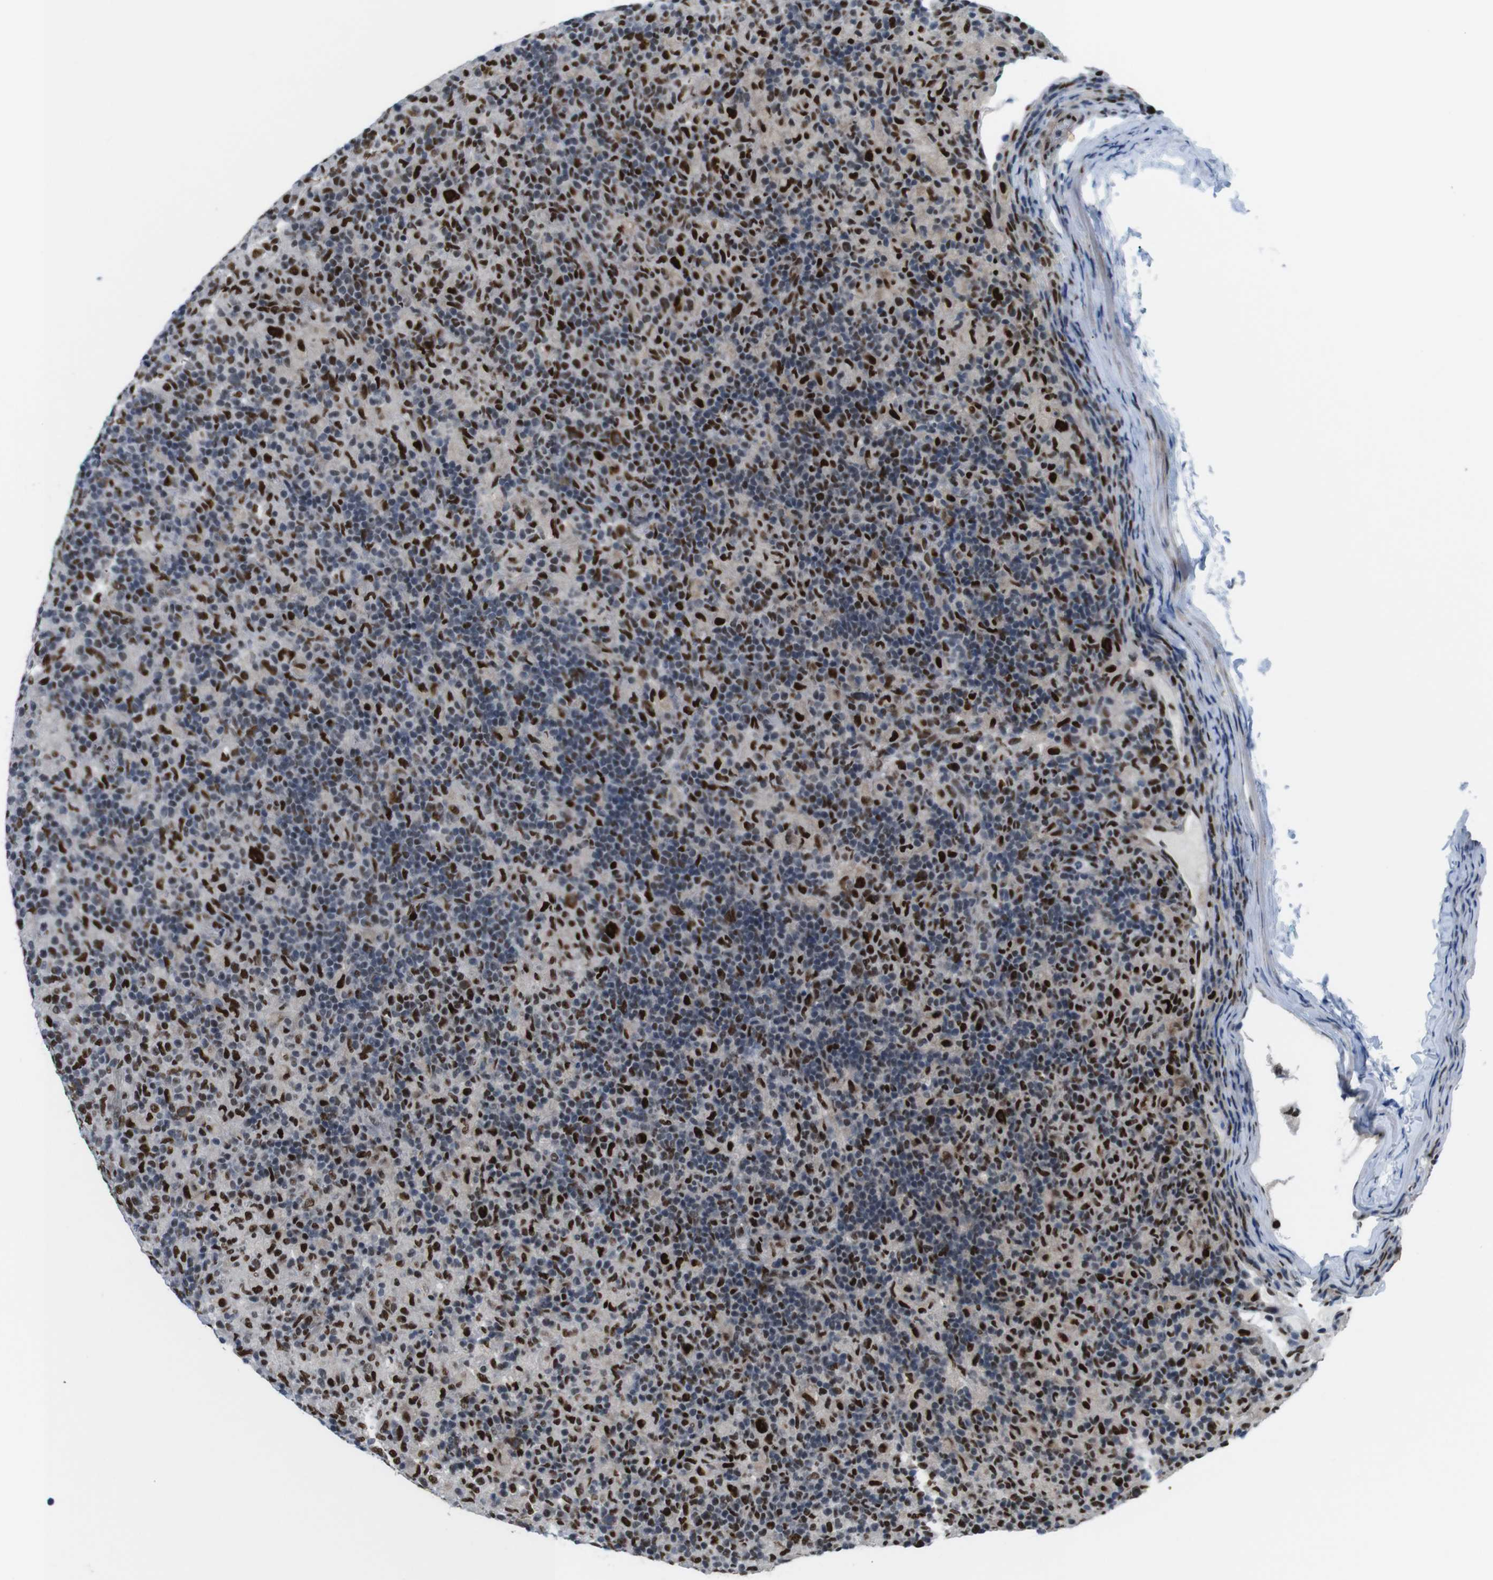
{"staining": {"intensity": "strong", "quantity": ">75%", "location": "nuclear"}, "tissue": "lymphoma", "cell_type": "Tumor cells", "image_type": "cancer", "snomed": [{"axis": "morphology", "description": "Hodgkin's disease, NOS"}, {"axis": "topography", "description": "Lymph node"}], "caption": "Protein staining reveals strong nuclear expression in approximately >75% of tumor cells in lymphoma.", "gene": "PSME3", "patient": {"sex": "male", "age": 70}}